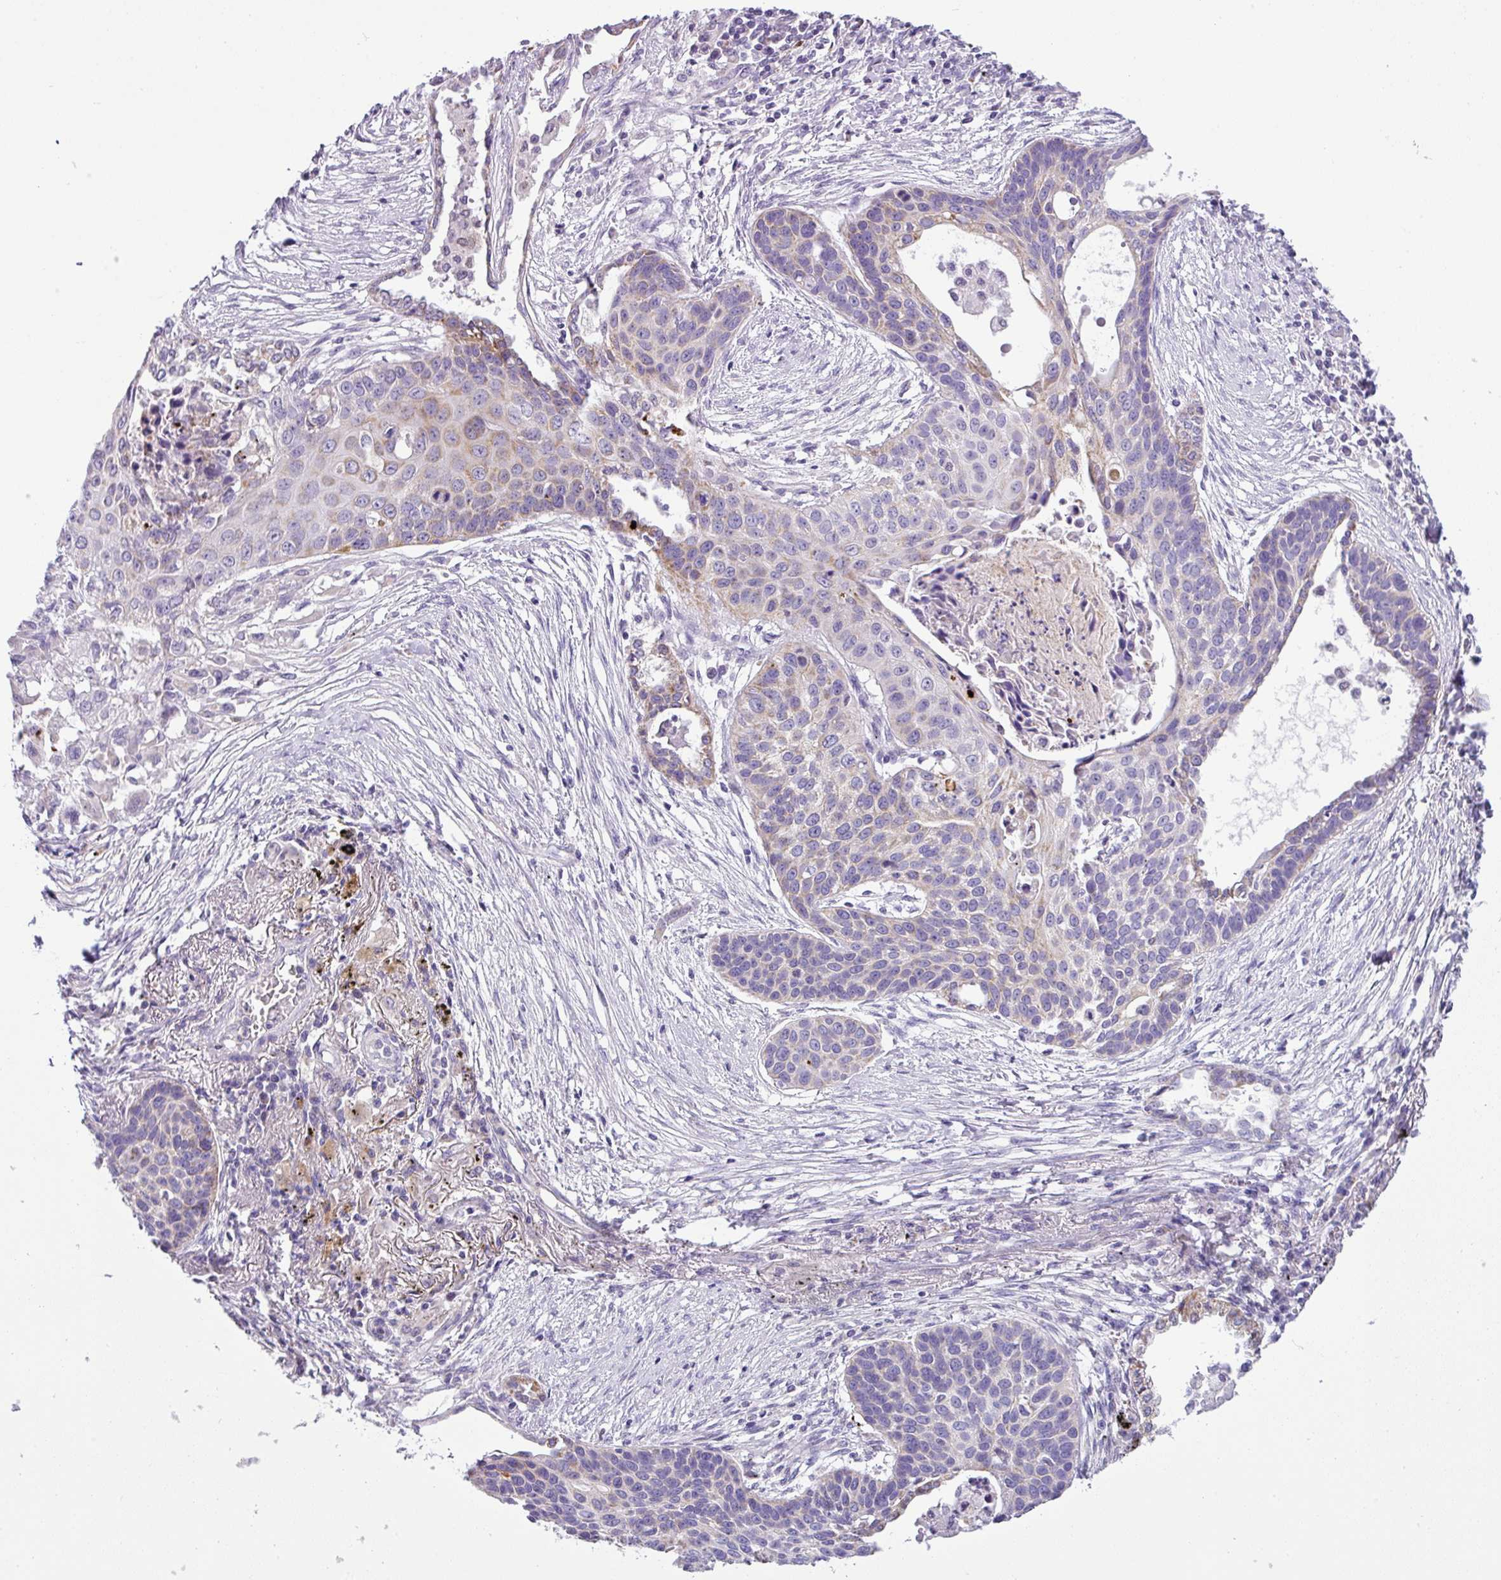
{"staining": {"intensity": "moderate", "quantity": "<25%", "location": "cytoplasmic/membranous"}, "tissue": "lung cancer", "cell_type": "Tumor cells", "image_type": "cancer", "snomed": [{"axis": "morphology", "description": "Squamous cell carcinoma, NOS"}, {"axis": "topography", "description": "Lung"}], "caption": "IHC micrograph of neoplastic tissue: lung cancer (squamous cell carcinoma) stained using IHC reveals low levels of moderate protein expression localized specifically in the cytoplasmic/membranous of tumor cells, appearing as a cytoplasmic/membranous brown color.", "gene": "HMCN2", "patient": {"sex": "male", "age": 71}}